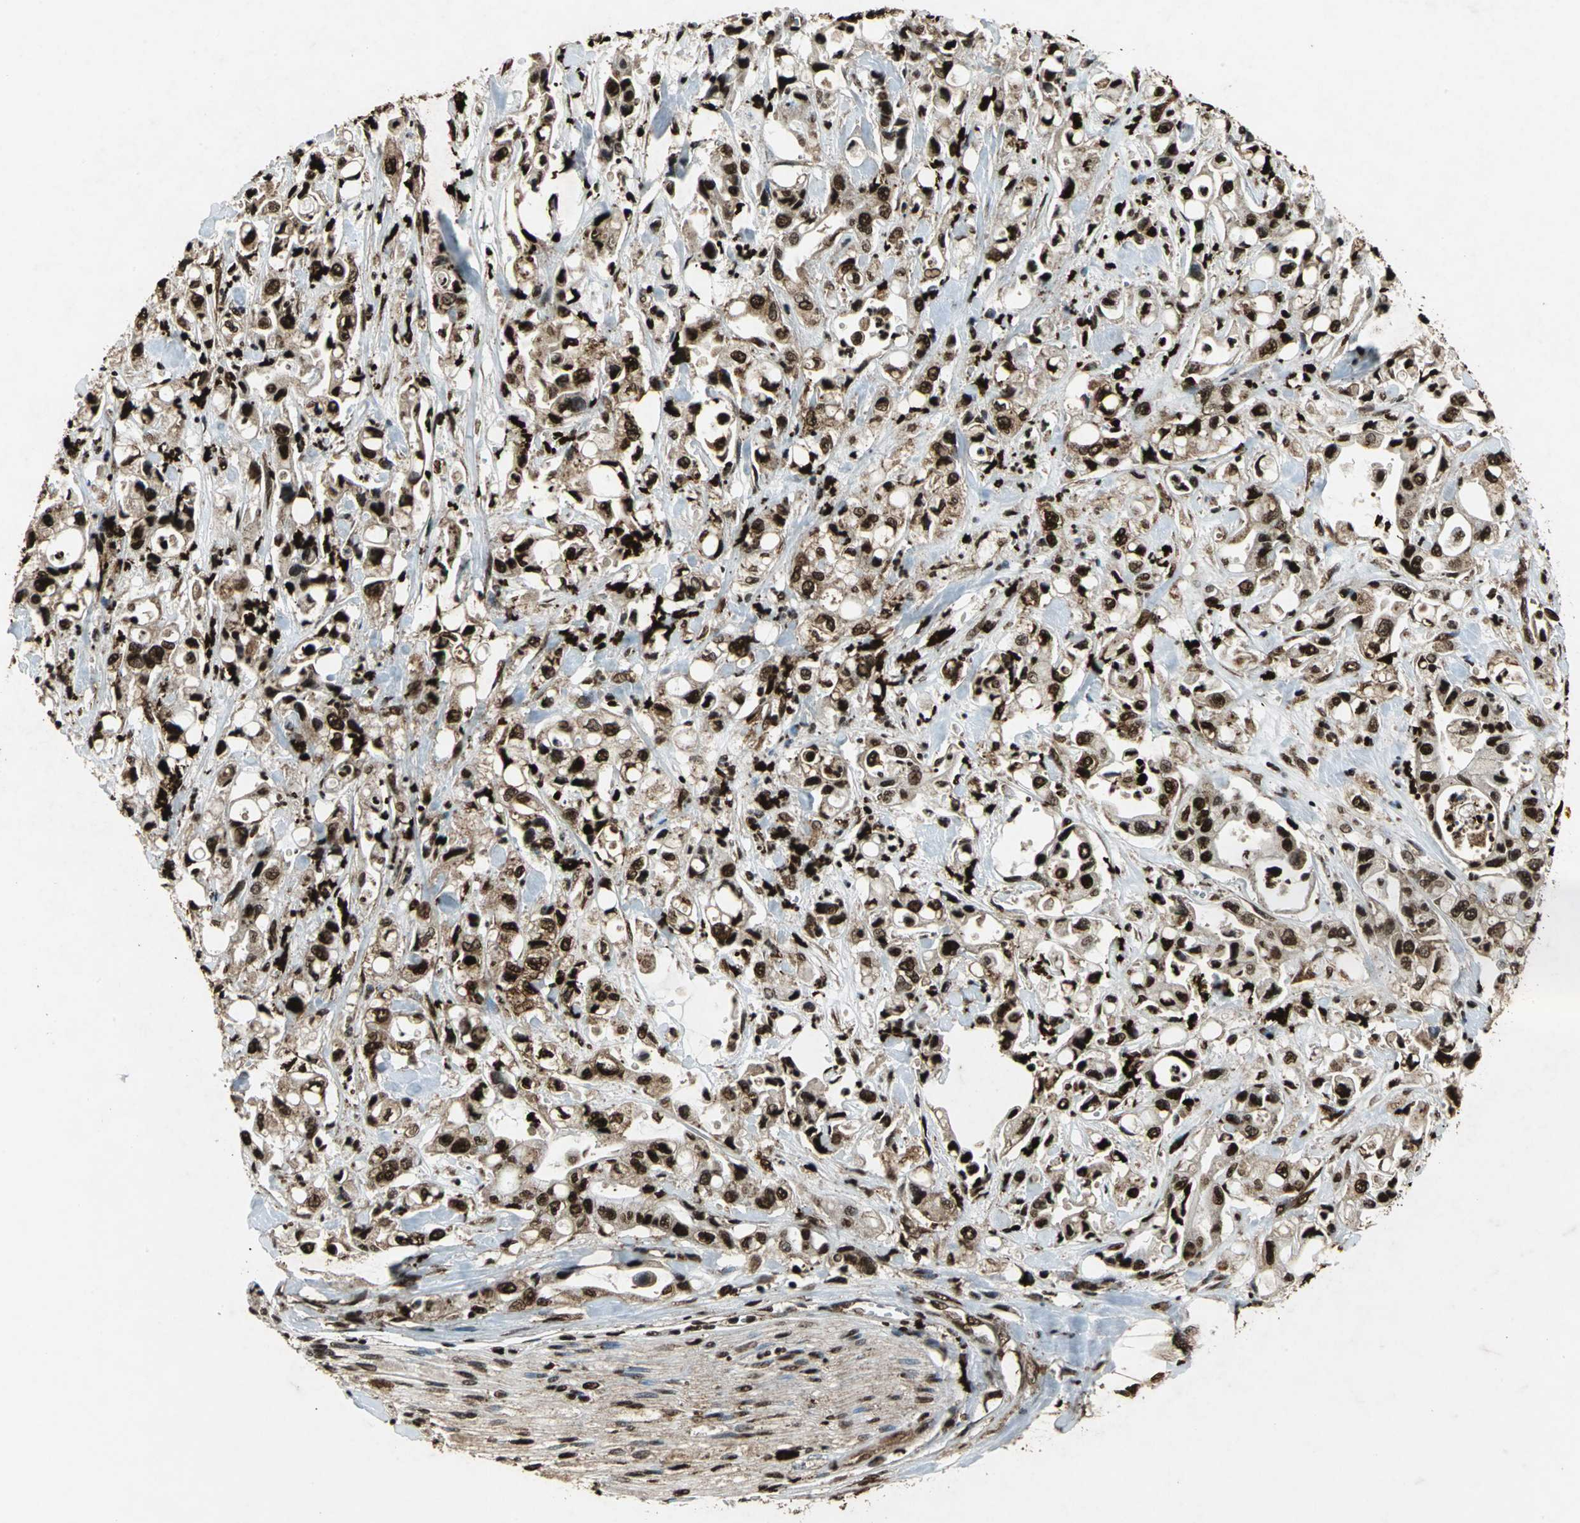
{"staining": {"intensity": "strong", "quantity": ">75%", "location": "cytoplasmic/membranous,nuclear"}, "tissue": "pancreatic cancer", "cell_type": "Tumor cells", "image_type": "cancer", "snomed": [{"axis": "morphology", "description": "Adenocarcinoma, NOS"}, {"axis": "topography", "description": "Pancreas"}], "caption": "DAB immunohistochemical staining of human adenocarcinoma (pancreatic) reveals strong cytoplasmic/membranous and nuclear protein expression in about >75% of tumor cells.", "gene": "ANP32A", "patient": {"sex": "male", "age": 70}}